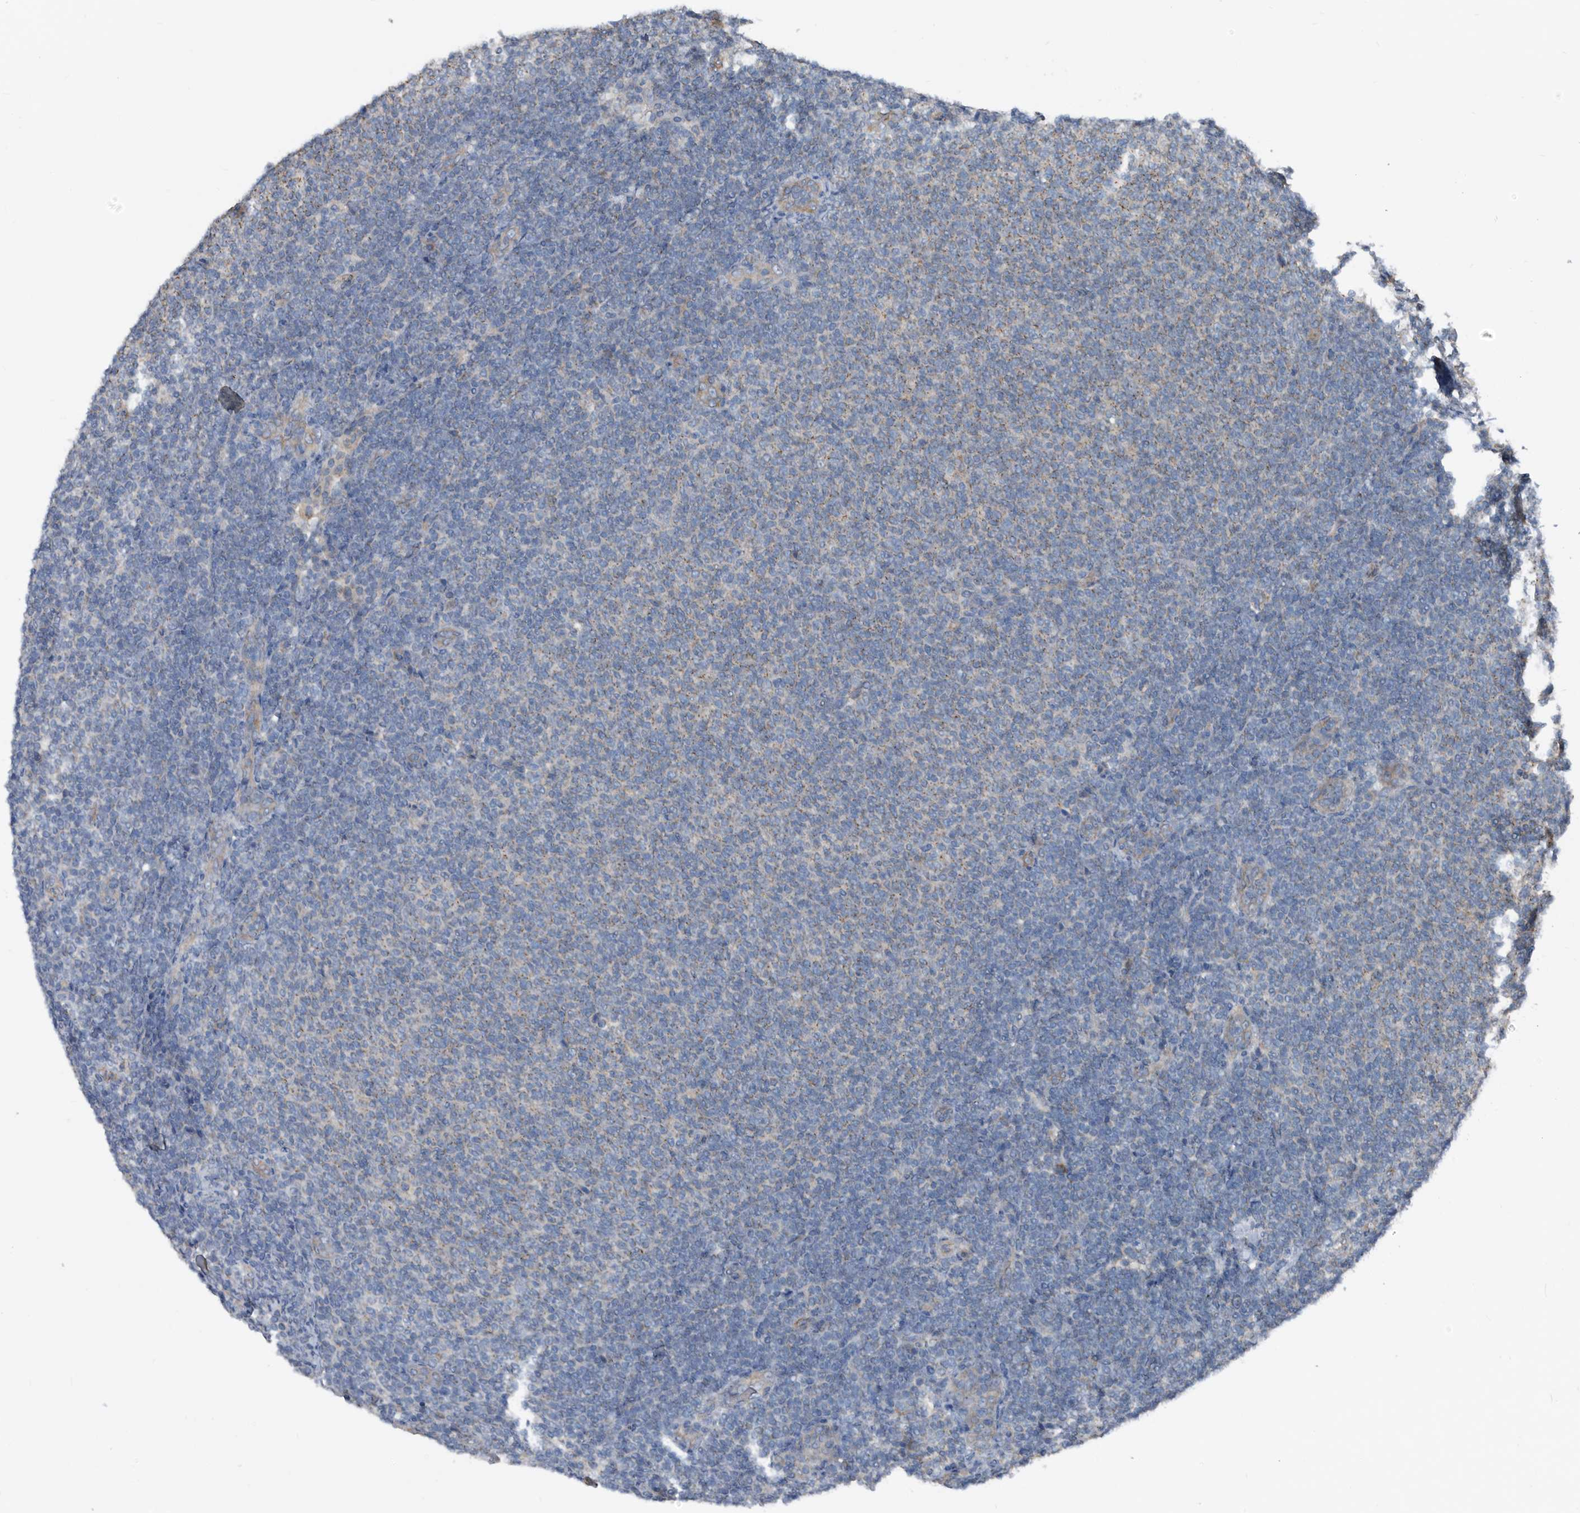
{"staining": {"intensity": "weak", "quantity": "25%-75%", "location": "cytoplasmic/membranous"}, "tissue": "lymphoma", "cell_type": "Tumor cells", "image_type": "cancer", "snomed": [{"axis": "morphology", "description": "Malignant lymphoma, non-Hodgkin's type, Low grade"}, {"axis": "topography", "description": "Lymph node"}], "caption": "The histopathology image reveals a brown stain indicating the presence of a protein in the cytoplasmic/membranous of tumor cells in lymphoma.", "gene": "AFAP1", "patient": {"sex": "male", "age": 66}}